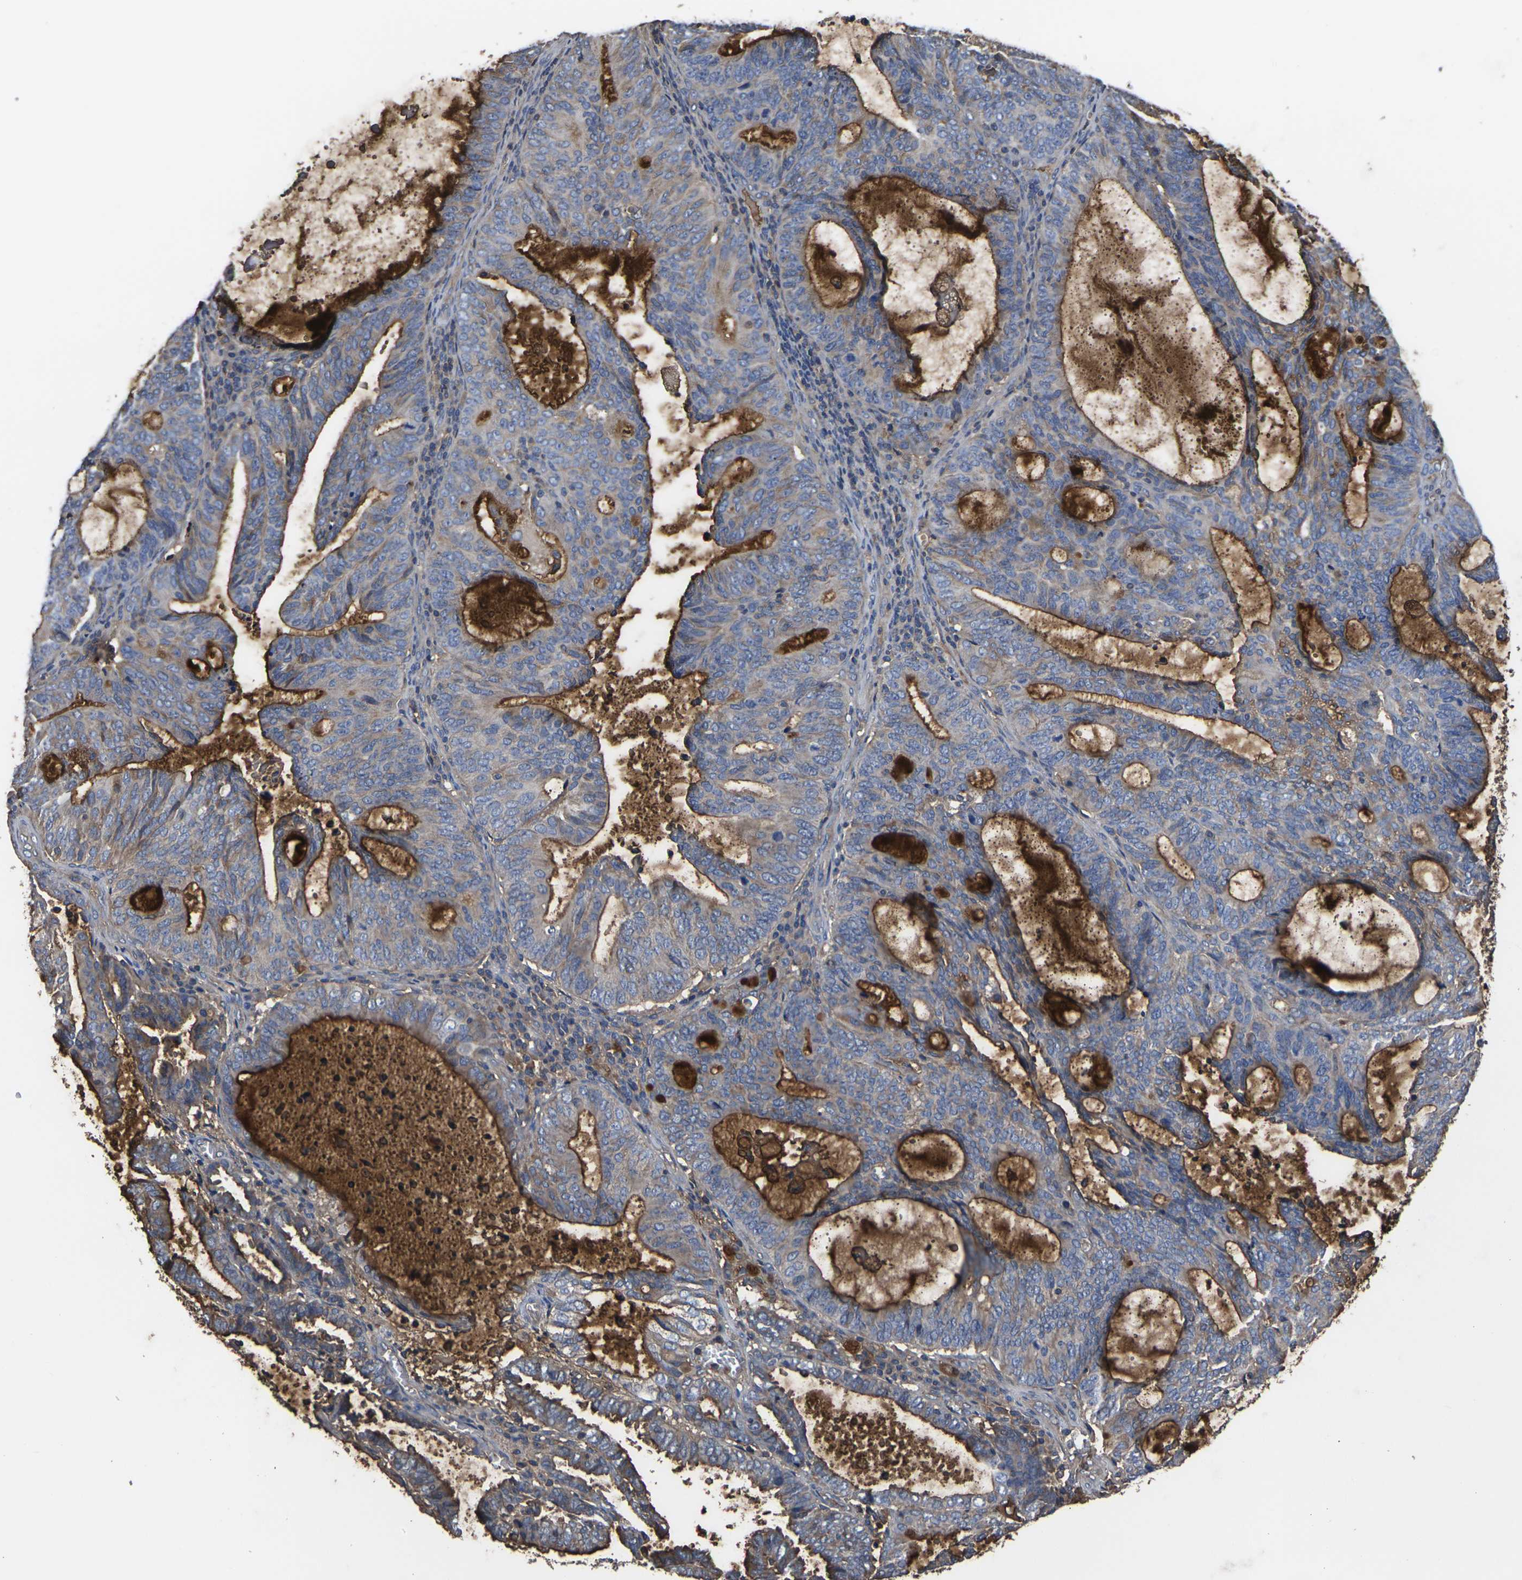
{"staining": {"intensity": "moderate", "quantity": ">75%", "location": "cytoplasmic/membranous"}, "tissue": "endometrial cancer", "cell_type": "Tumor cells", "image_type": "cancer", "snomed": [{"axis": "morphology", "description": "Adenocarcinoma, NOS"}, {"axis": "topography", "description": "Uterus"}], "caption": "This micrograph reveals immunohistochemistry (IHC) staining of endometrial cancer (adenocarcinoma), with medium moderate cytoplasmic/membranous positivity in approximately >75% of tumor cells.", "gene": "HSPG2", "patient": {"sex": "female", "age": 83}}